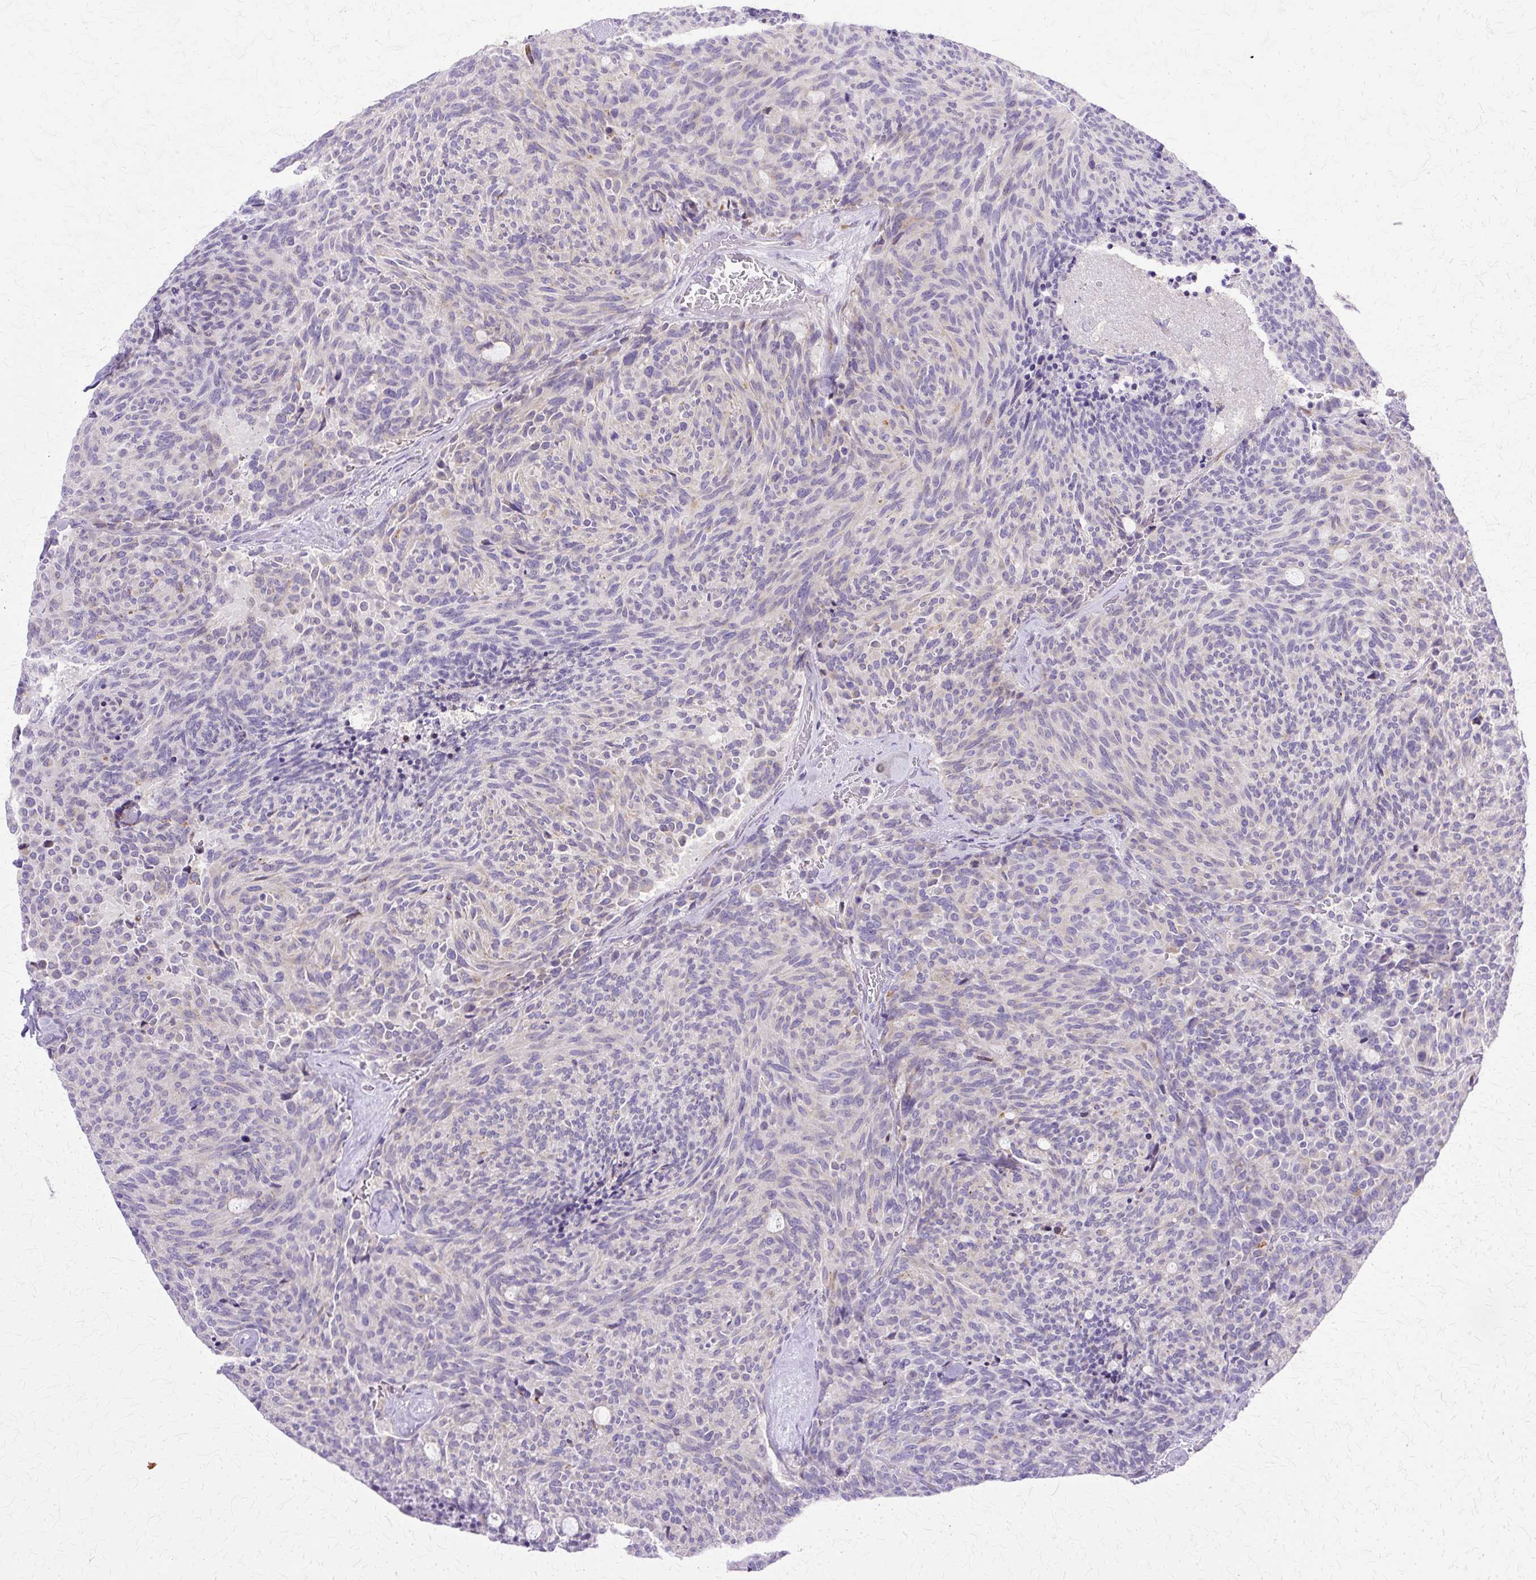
{"staining": {"intensity": "negative", "quantity": "none", "location": "none"}, "tissue": "carcinoid", "cell_type": "Tumor cells", "image_type": "cancer", "snomed": [{"axis": "morphology", "description": "Carcinoid, malignant, NOS"}, {"axis": "topography", "description": "Pancreas"}], "caption": "Histopathology image shows no significant protein positivity in tumor cells of malignant carcinoid. The staining was performed using DAB (3,3'-diaminobenzidine) to visualize the protein expression in brown, while the nuclei were stained in blue with hematoxylin (Magnification: 20x).", "gene": "TBC1D3G", "patient": {"sex": "female", "age": 54}}